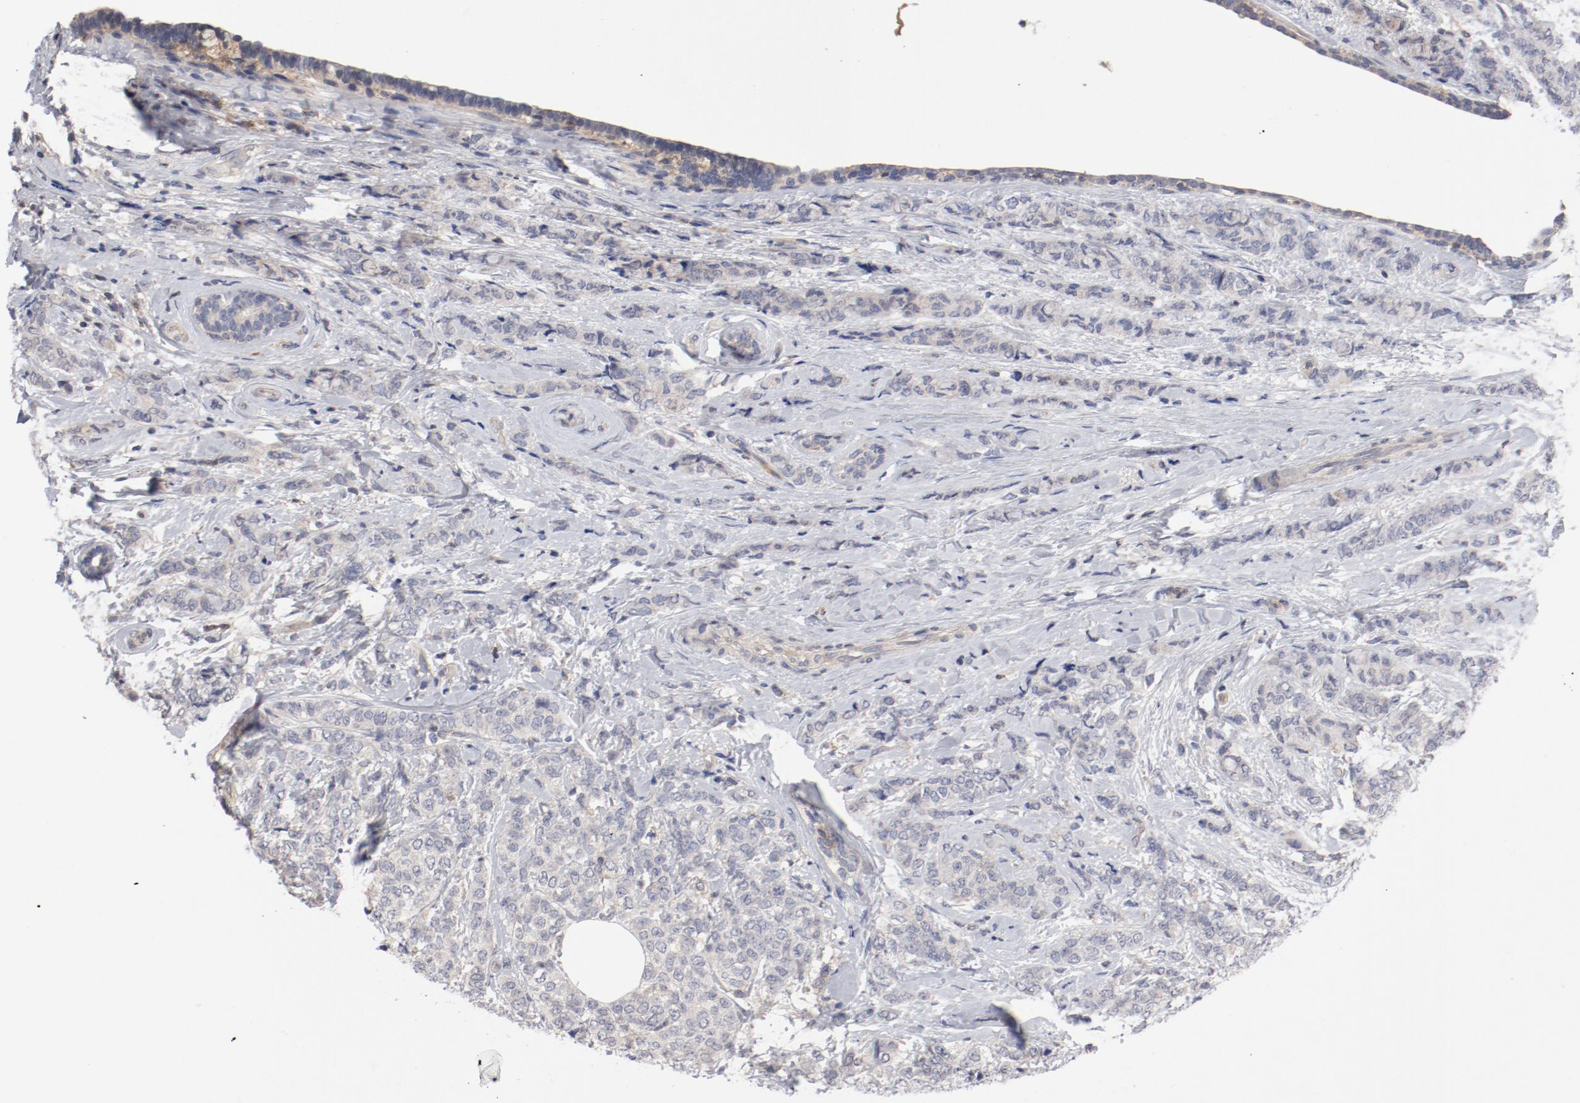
{"staining": {"intensity": "weak", "quantity": "<25%", "location": "cytoplasmic/membranous"}, "tissue": "breast cancer", "cell_type": "Tumor cells", "image_type": "cancer", "snomed": [{"axis": "morphology", "description": "Lobular carcinoma"}, {"axis": "topography", "description": "Breast"}], "caption": "This is a histopathology image of IHC staining of breast cancer, which shows no expression in tumor cells.", "gene": "CBL", "patient": {"sex": "female", "age": 60}}